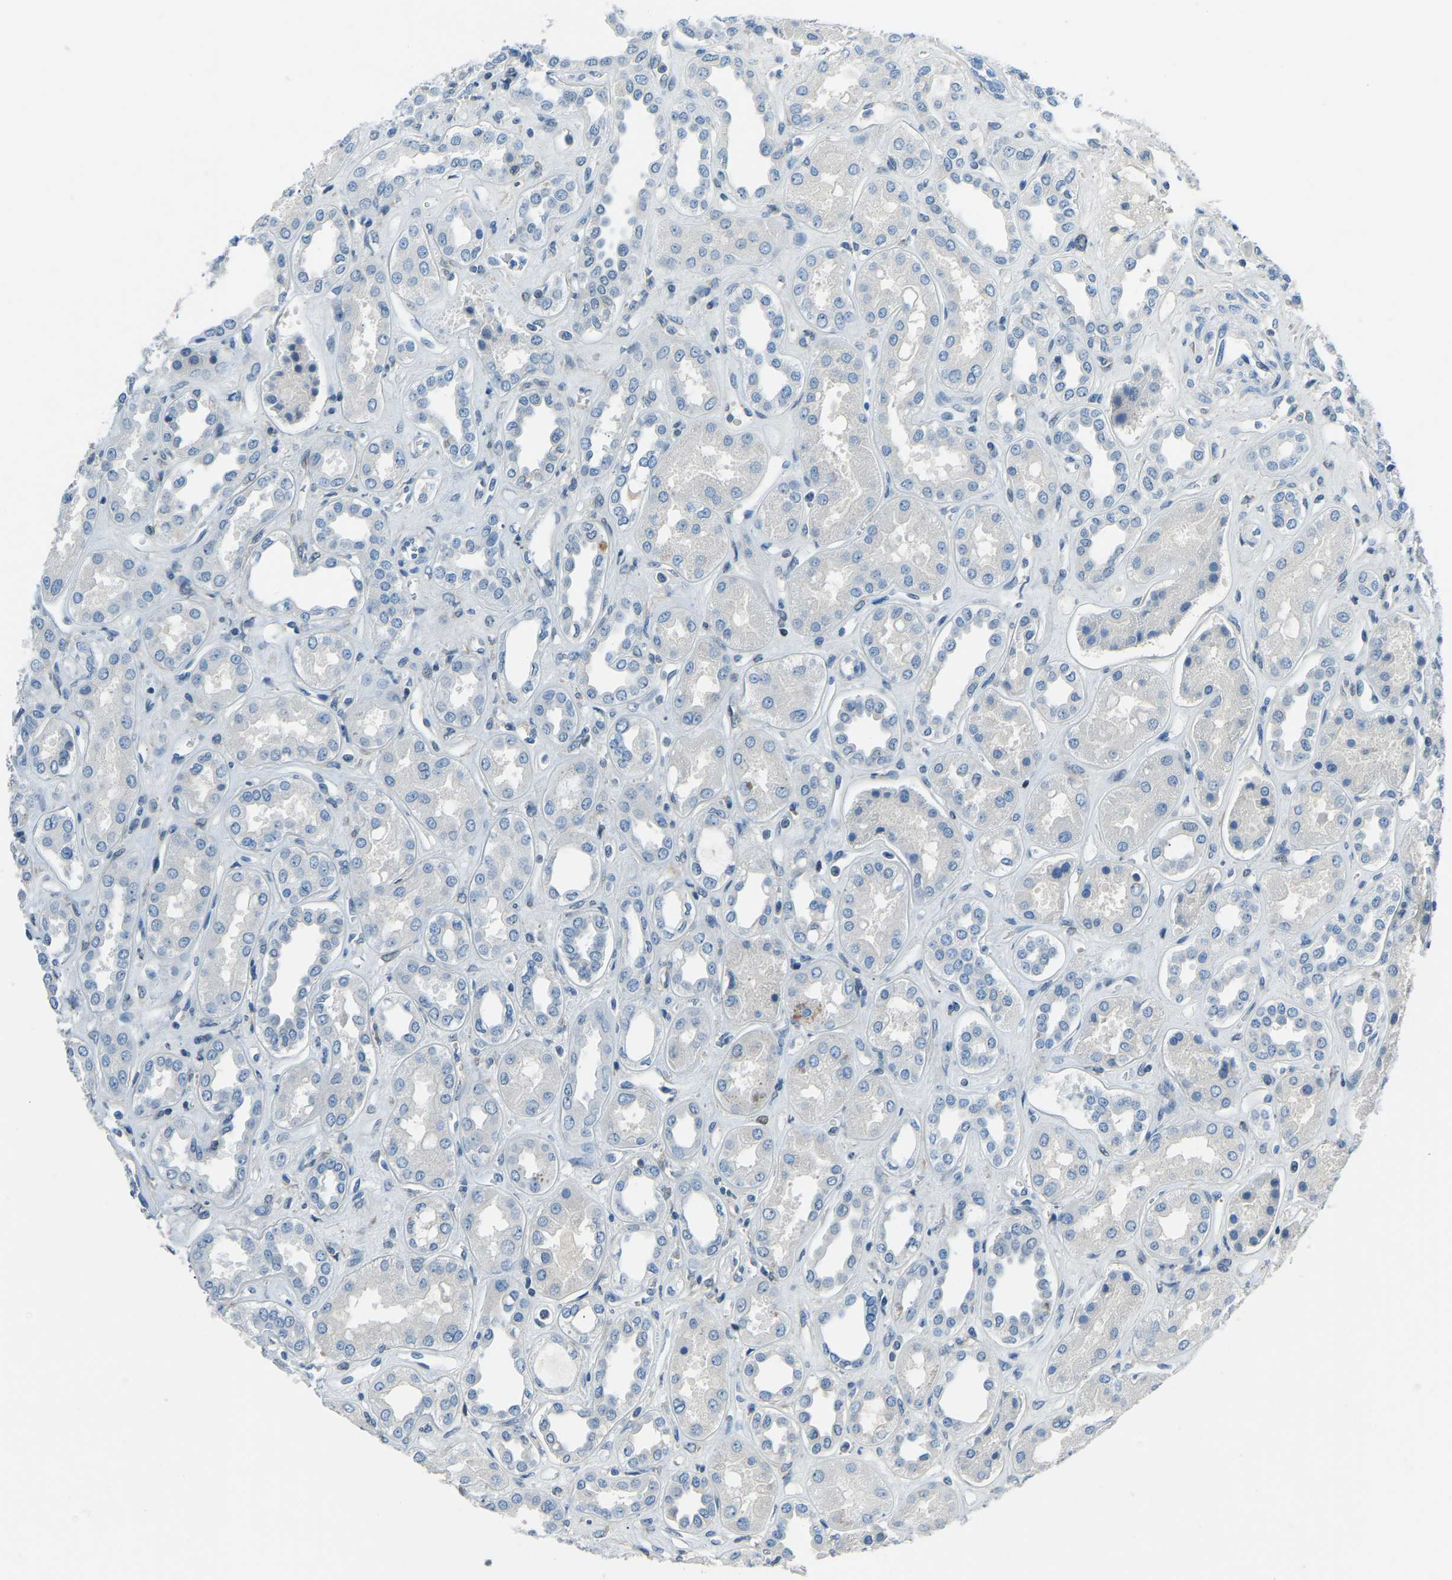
{"staining": {"intensity": "negative", "quantity": "none", "location": "none"}, "tissue": "kidney", "cell_type": "Cells in glomeruli", "image_type": "normal", "snomed": [{"axis": "morphology", "description": "Normal tissue, NOS"}, {"axis": "topography", "description": "Kidney"}], "caption": "DAB (3,3'-diaminobenzidine) immunohistochemical staining of normal human kidney displays no significant staining in cells in glomeruli. Nuclei are stained in blue.", "gene": "XIRP1", "patient": {"sex": "male", "age": 59}}